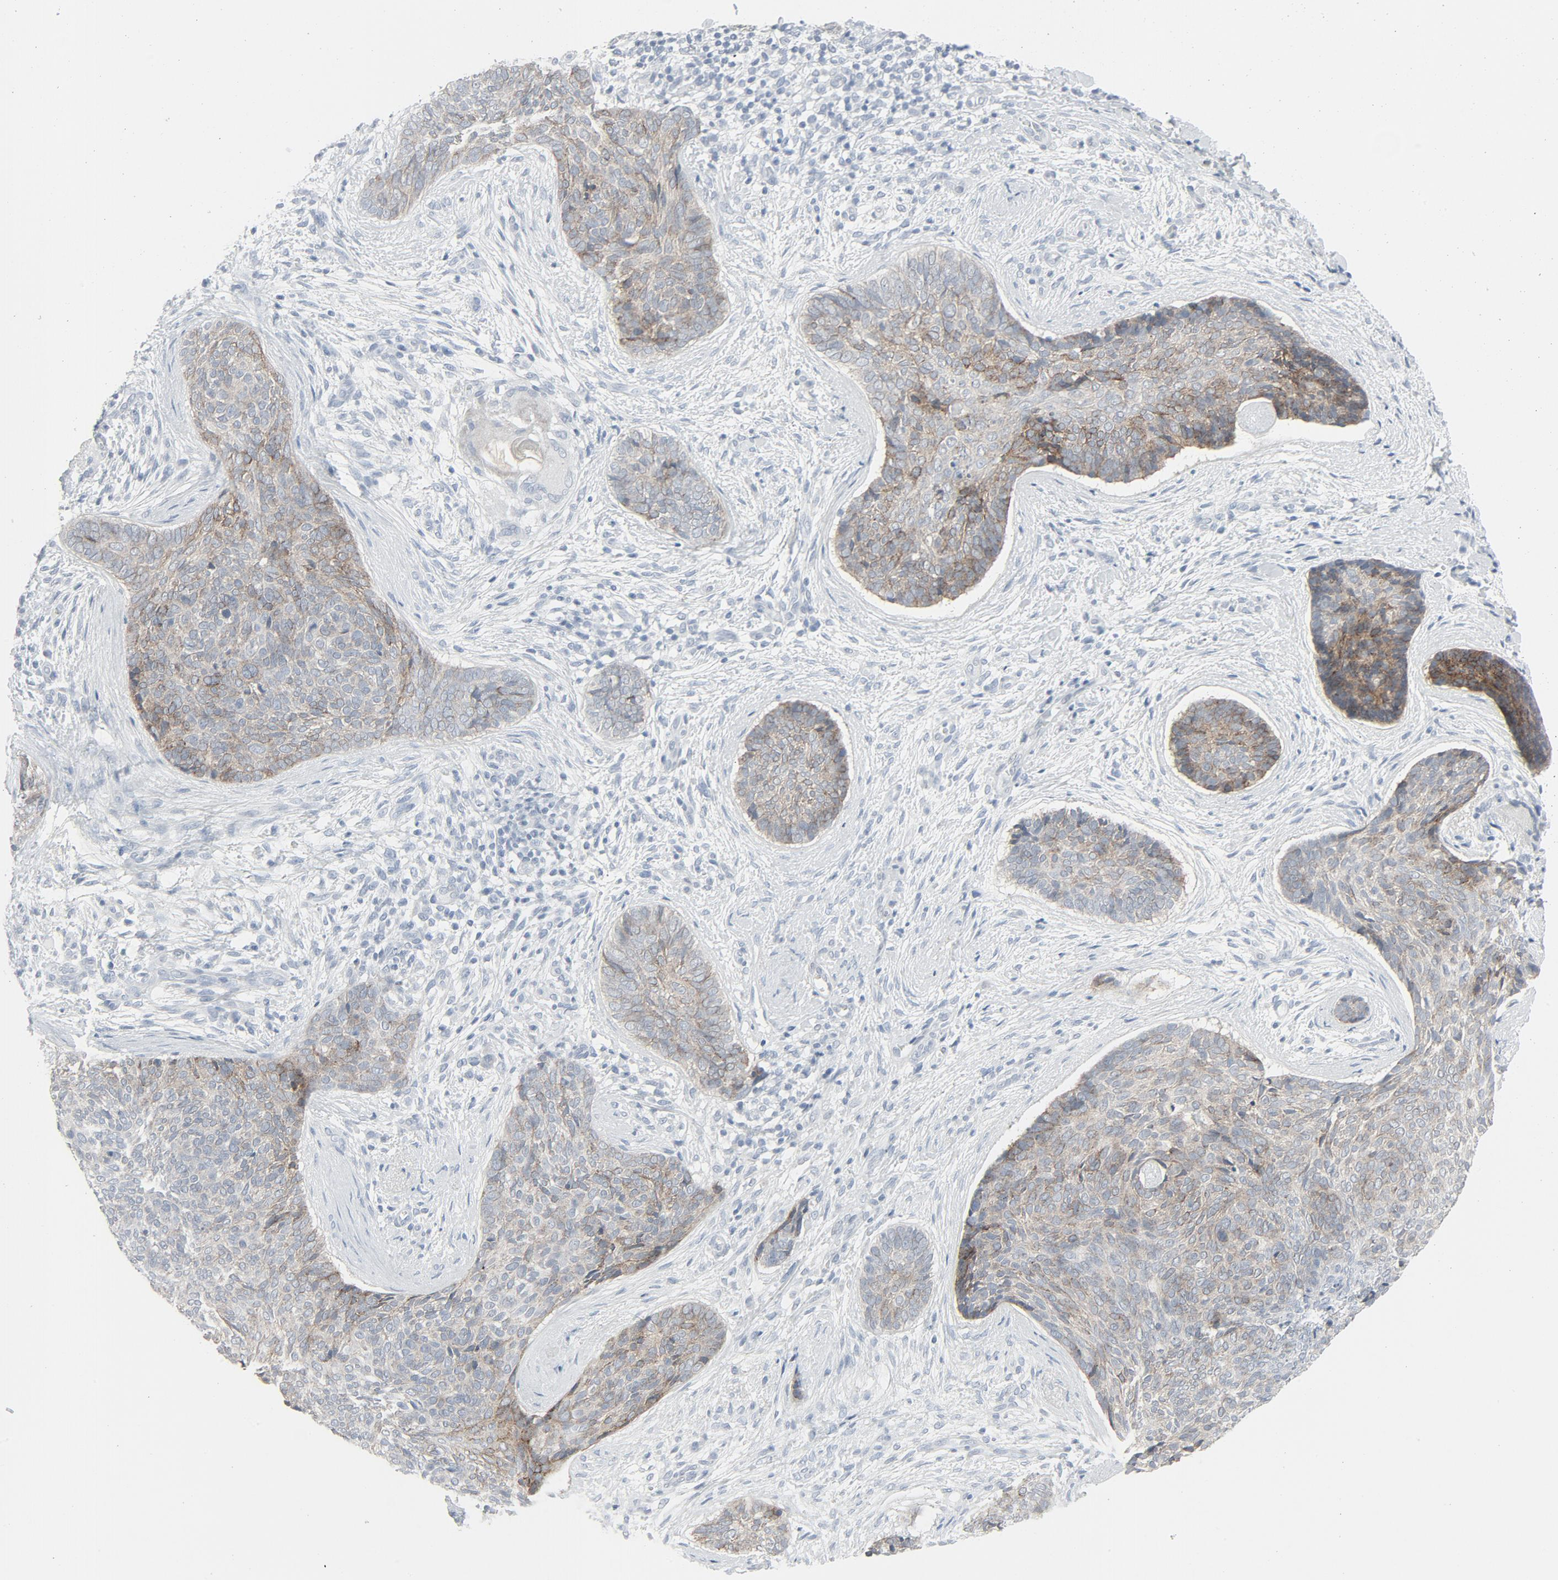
{"staining": {"intensity": "moderate", "quantity": "25%-75%", "location": "cytoplasmic/membranous"}, "tissue": "skin cancer", "cell_type": "Tumor cells", "image_type": "cancer", "snomed": [{"axis": "morphology", "description": "Normal tissue, NOS"}, {"axis": "morphology", "description": "Basal cell carcinoma"}, {"axis": "topography", "description": "Skin"}], "caption": "DAB (3,3'-diaminobenzidine) immunohistochemical staining of skin cancer (basal cell carcinoma) demonstrates moderate cytoplasmic/membranous protein positivity in approximately 25%-75% of tumor cells.", "gene": "FGFR3", "patient": {"sex": "female", "age": 57}}